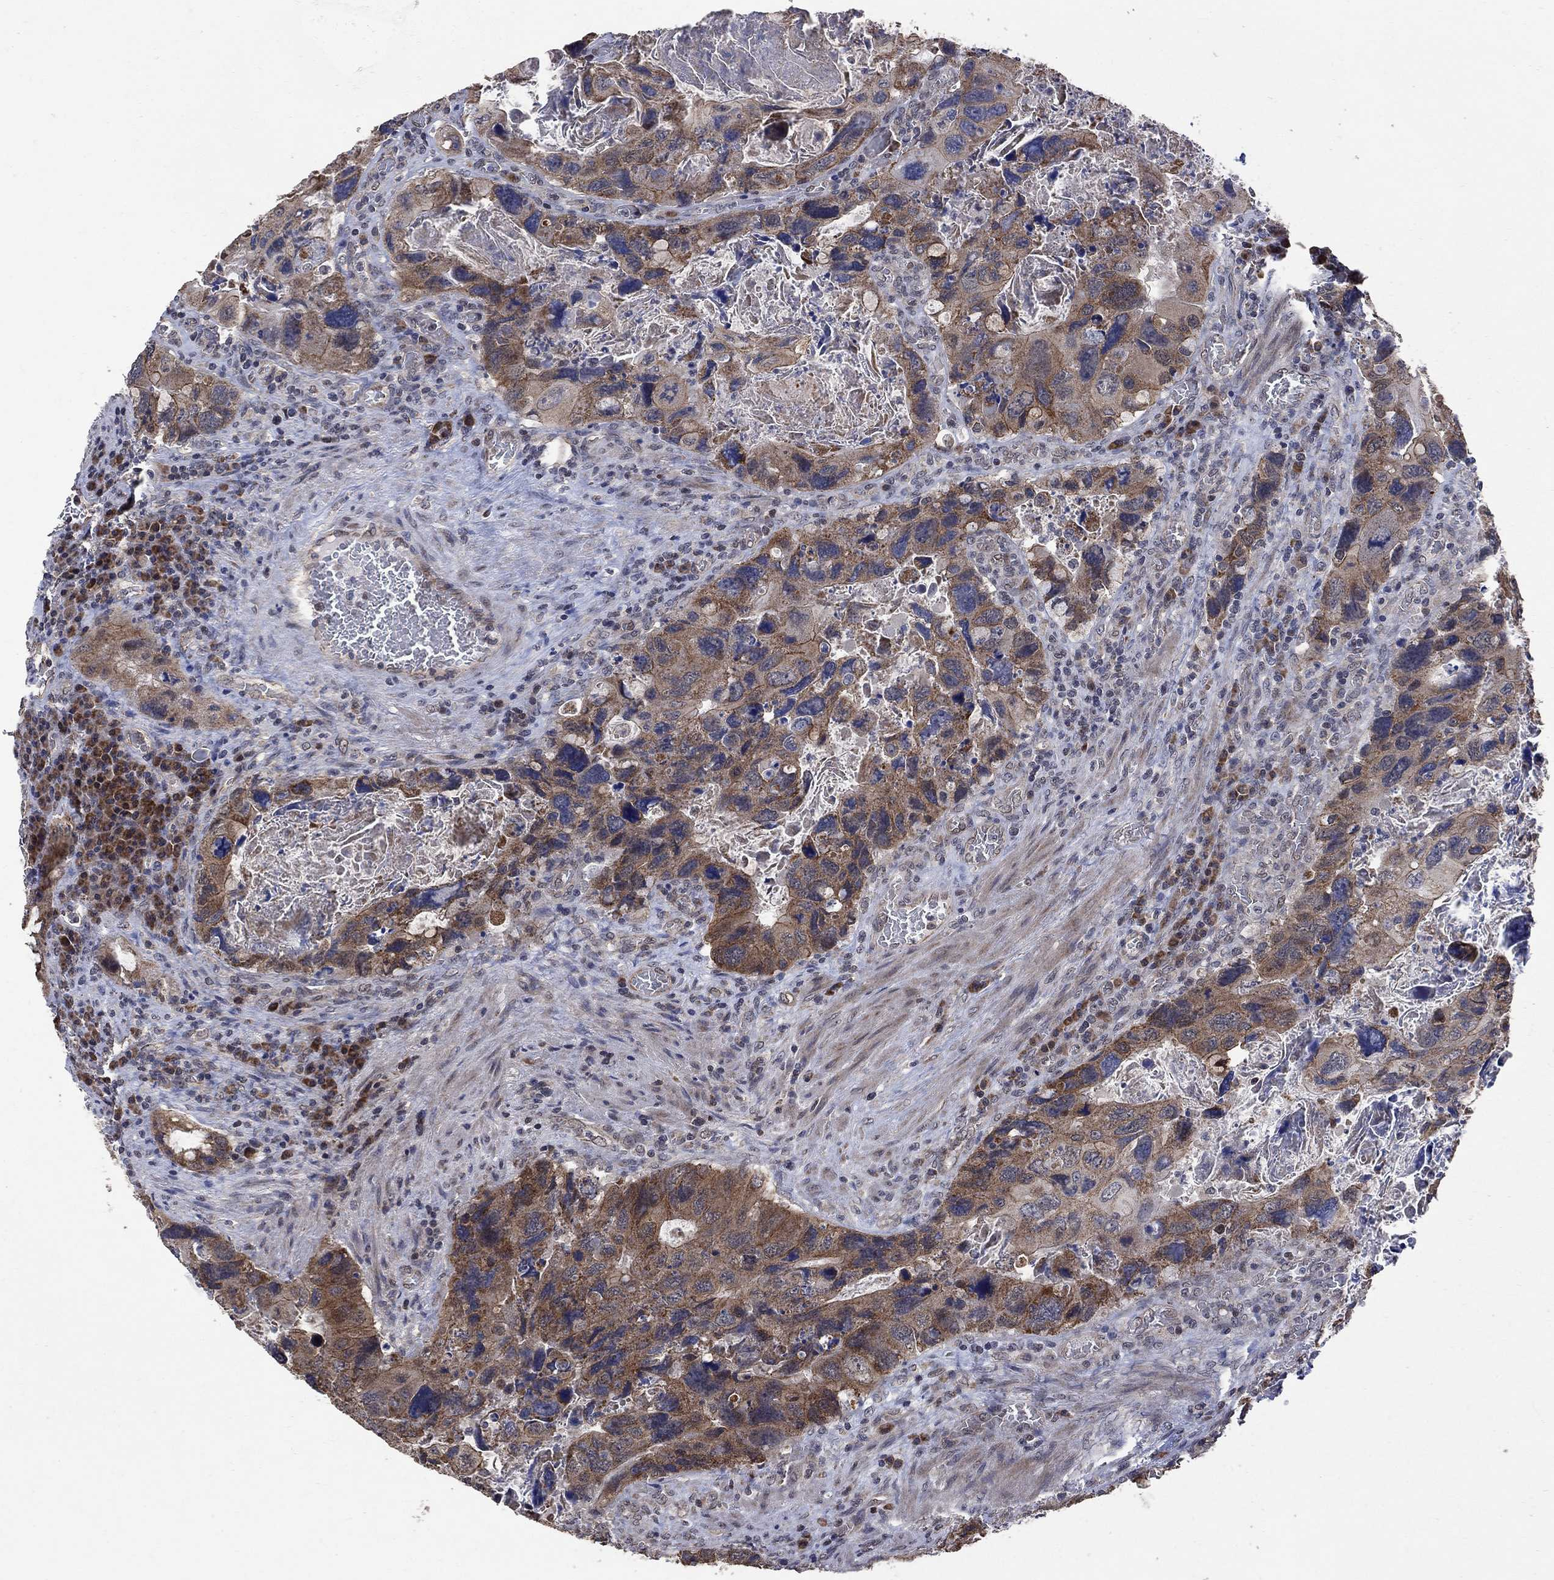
{"staining": {"intensity": "strong", "quantity": "25%-75%", "location": "cytoplasmic/membranous"}, "tissue": "colorectal cancer", "cell_type": "Tumor cells", "image_type": "cancer", "snomed": [{"axis": "morphology", "description": "Adenocarcinoma, NOS"}, {"axis": "topography", "description": "Rectum"}], "caption": "Immunohistochemistry (IHC) photomicrograph of adenocarcinoma (colorectal) stained for a protein (brown), which exhibits high levels of strong cytoplasmic/membranous positivity in about 25%-75% of tumor cells.", "gene": "ANKRA2", "patient": {"sex": "male", "age": 62}}